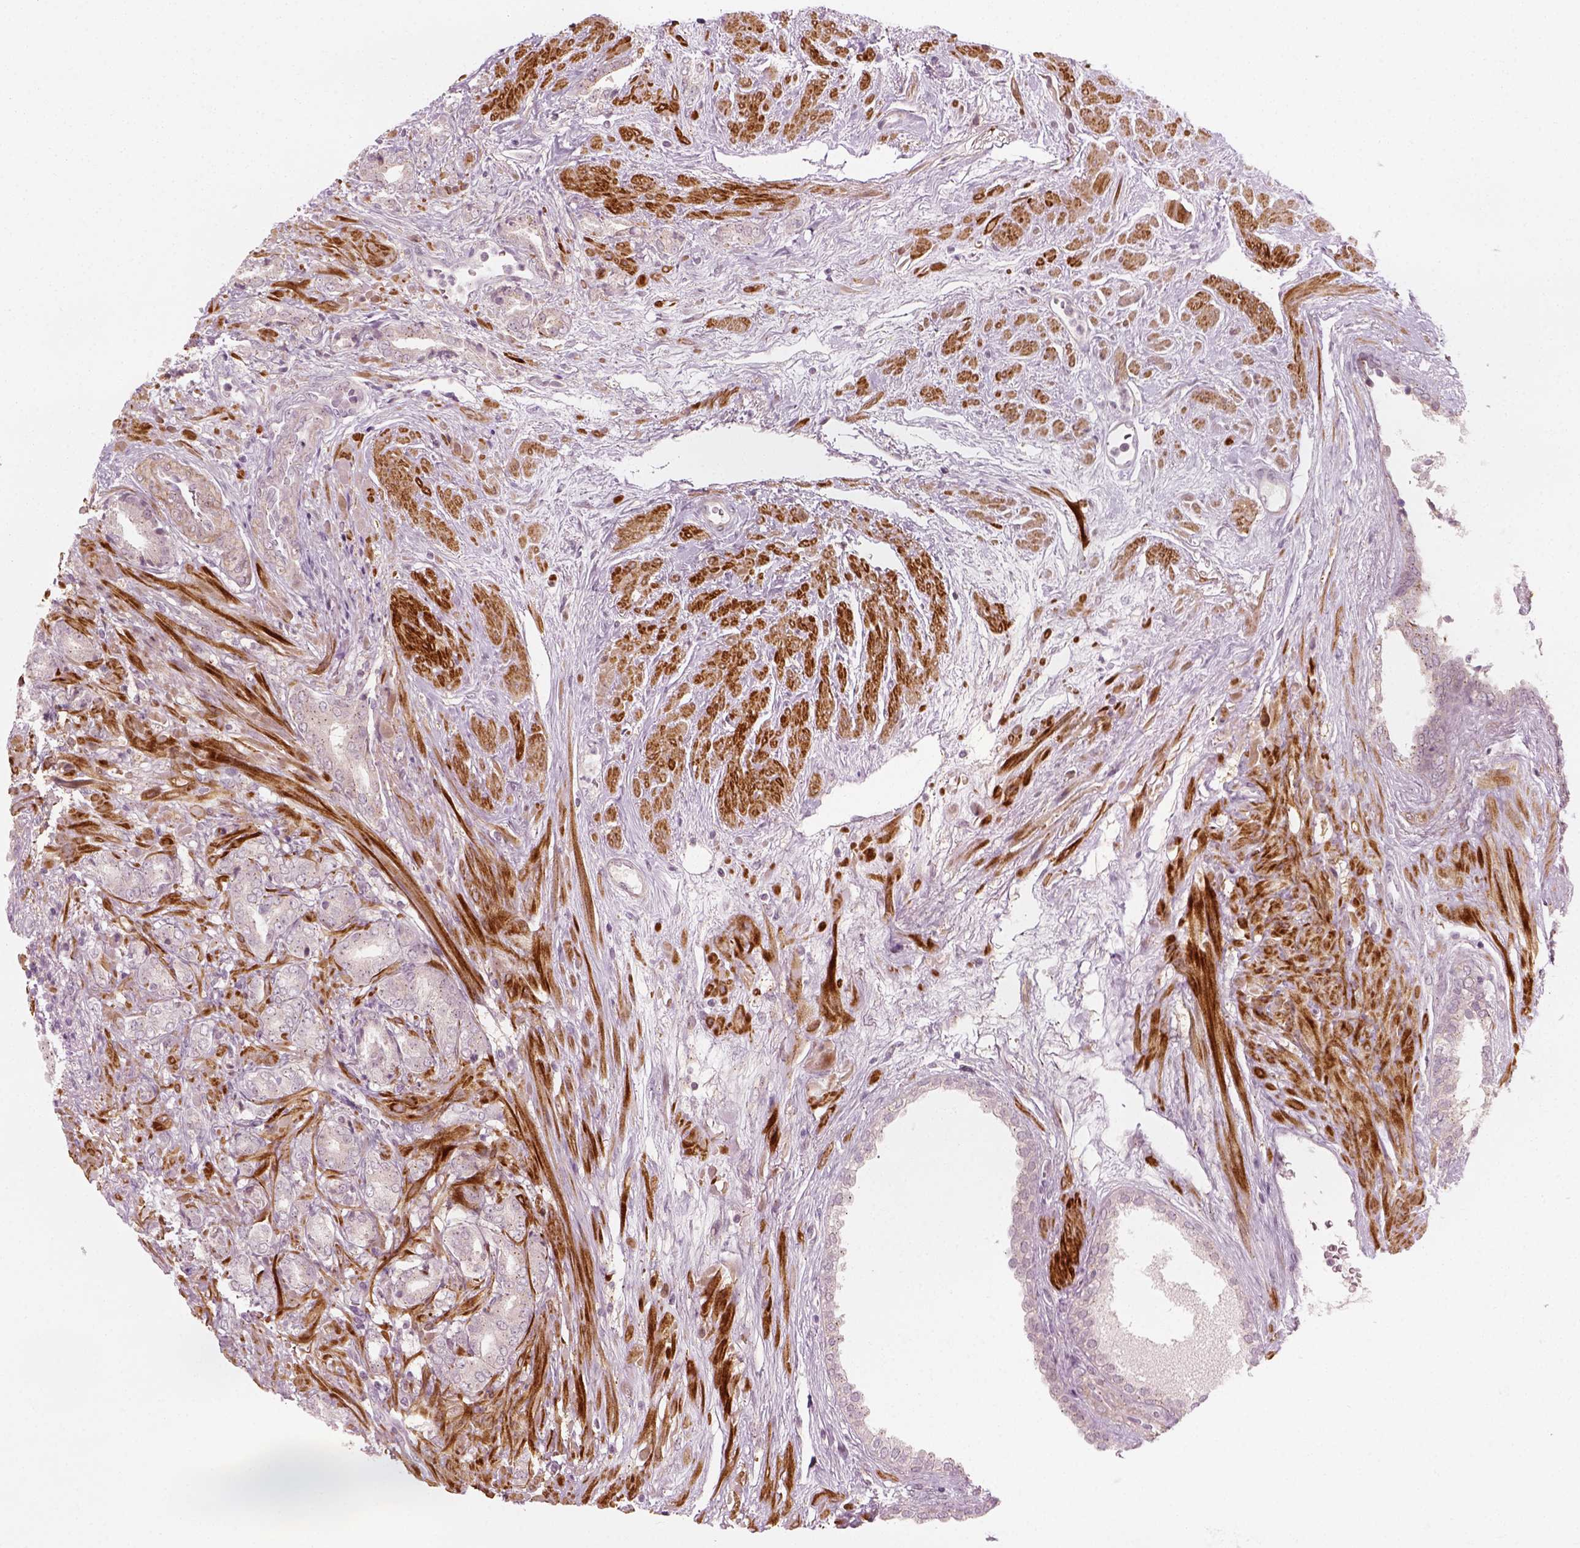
{"staining": {"intensity": "negative", "quantity": "none", "location": "none"}, "tissue": "prostate cancer", "cell_type": "Tumor cells", "image_type": "cancer", "snomed": [{"axis": "morphology", "description": "Adenocarcinoma, High grade"}, {"axis": "topography", "description": "Prostate"}], "caption": "This is an immunohistochemistry micrograph of human high-grade adenocarcinoma (prostate). There is no expression in tumor cells.", "gene": "MLIP", "patient": {"sex": "male", "age": 56}}